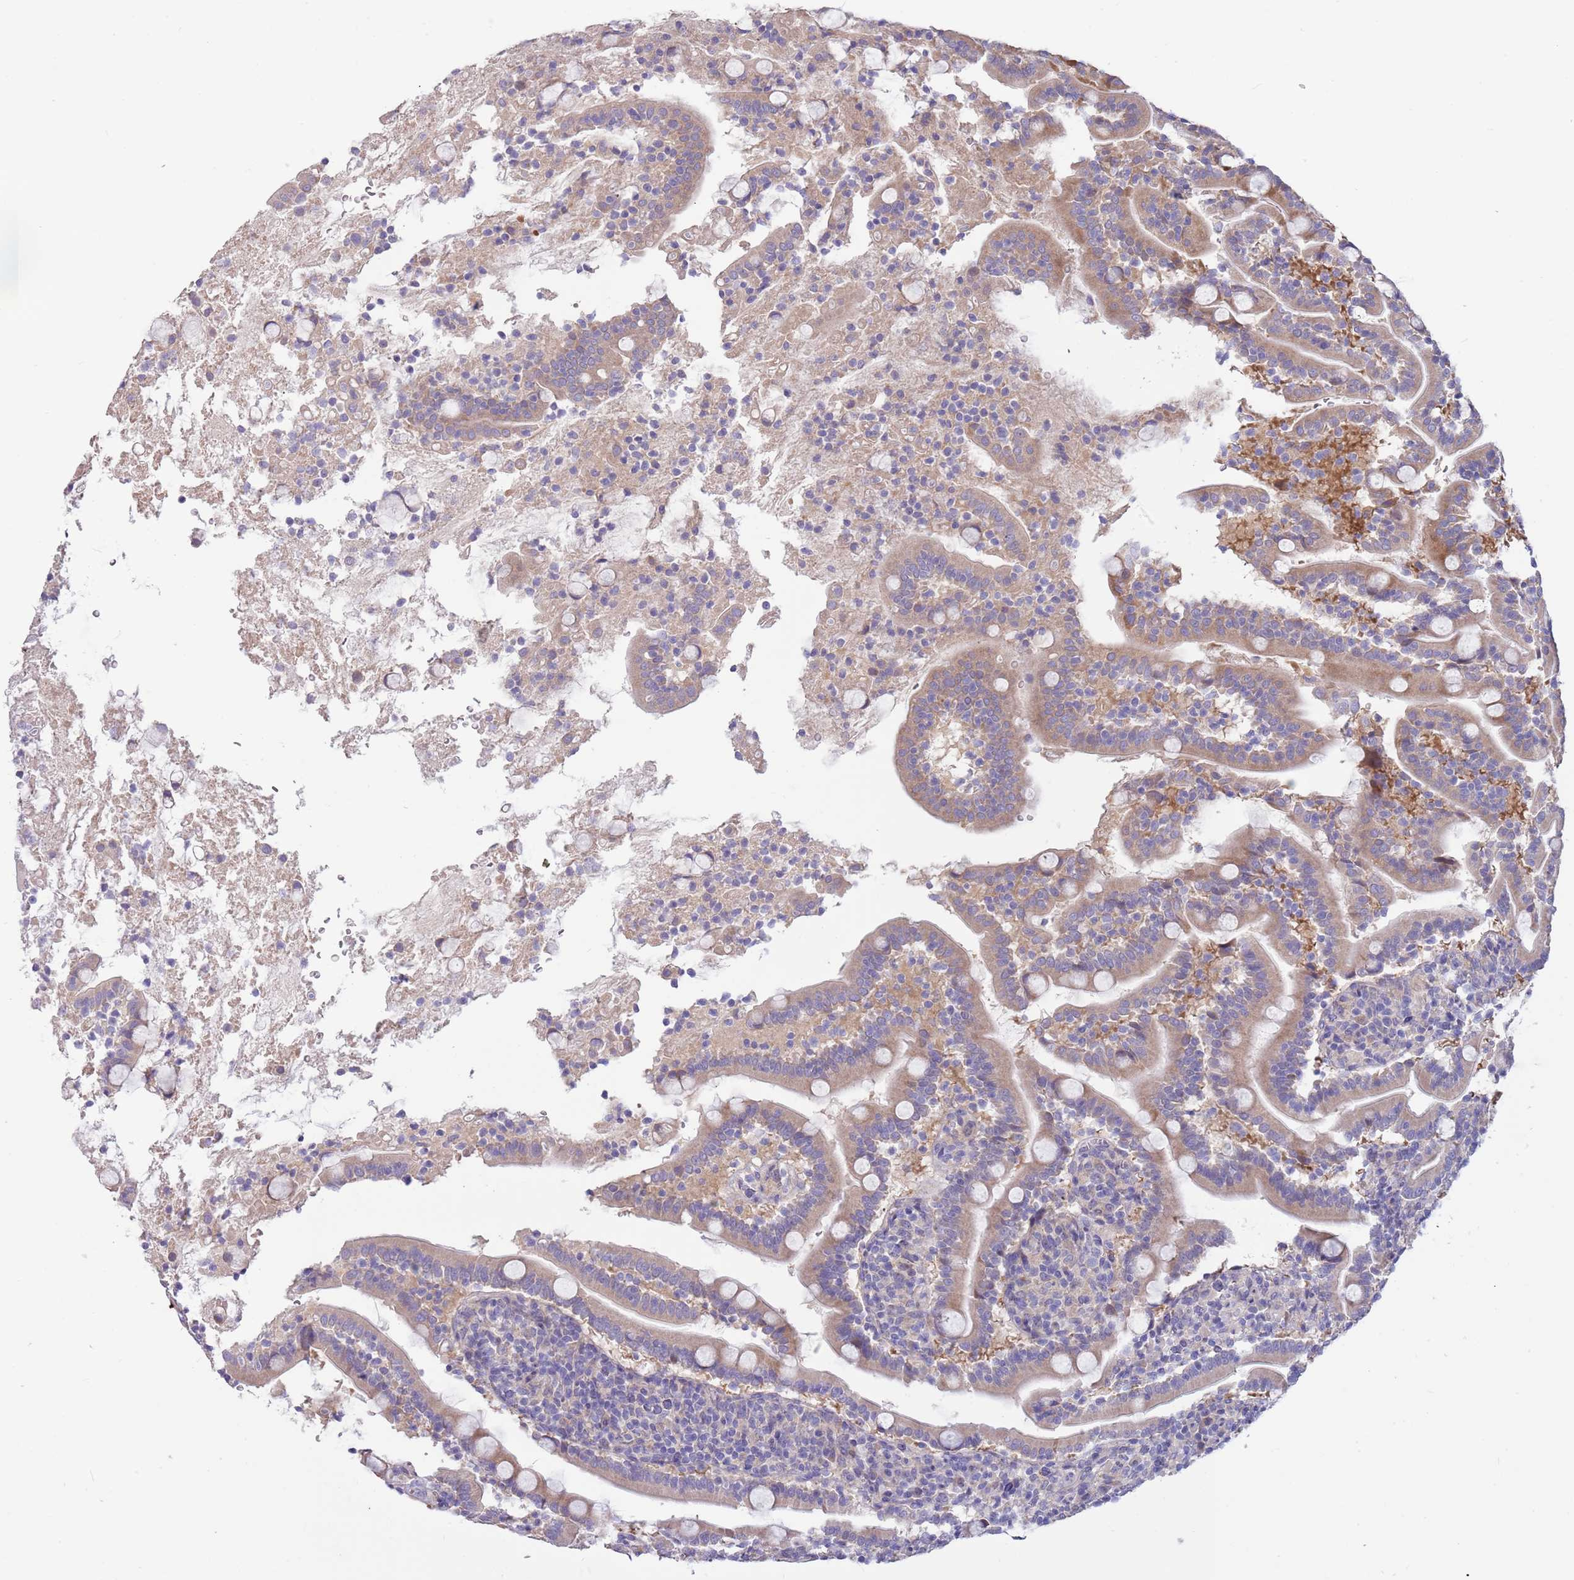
{"staining": {"intensity": "weak", "quantity": "25%-75%", "location": "cytoplasmic/membranous"}, "tissue": "duodenum", "cell_type": "Glandular cells", "image_type": "normal", "snomed": [{"axis": "morphology", "description": "Normal tissue, NOS"}, {"axis": "topography", "description": "Duodenum"}], "caption": "Human duodenum stained for a protein (brown) reveals weak cytoplasmic/membranous positive expression in approximately 25%-75% of glandular cells.", "gene": "CABYR", "patient": {"sex": "male", "age": 35}}